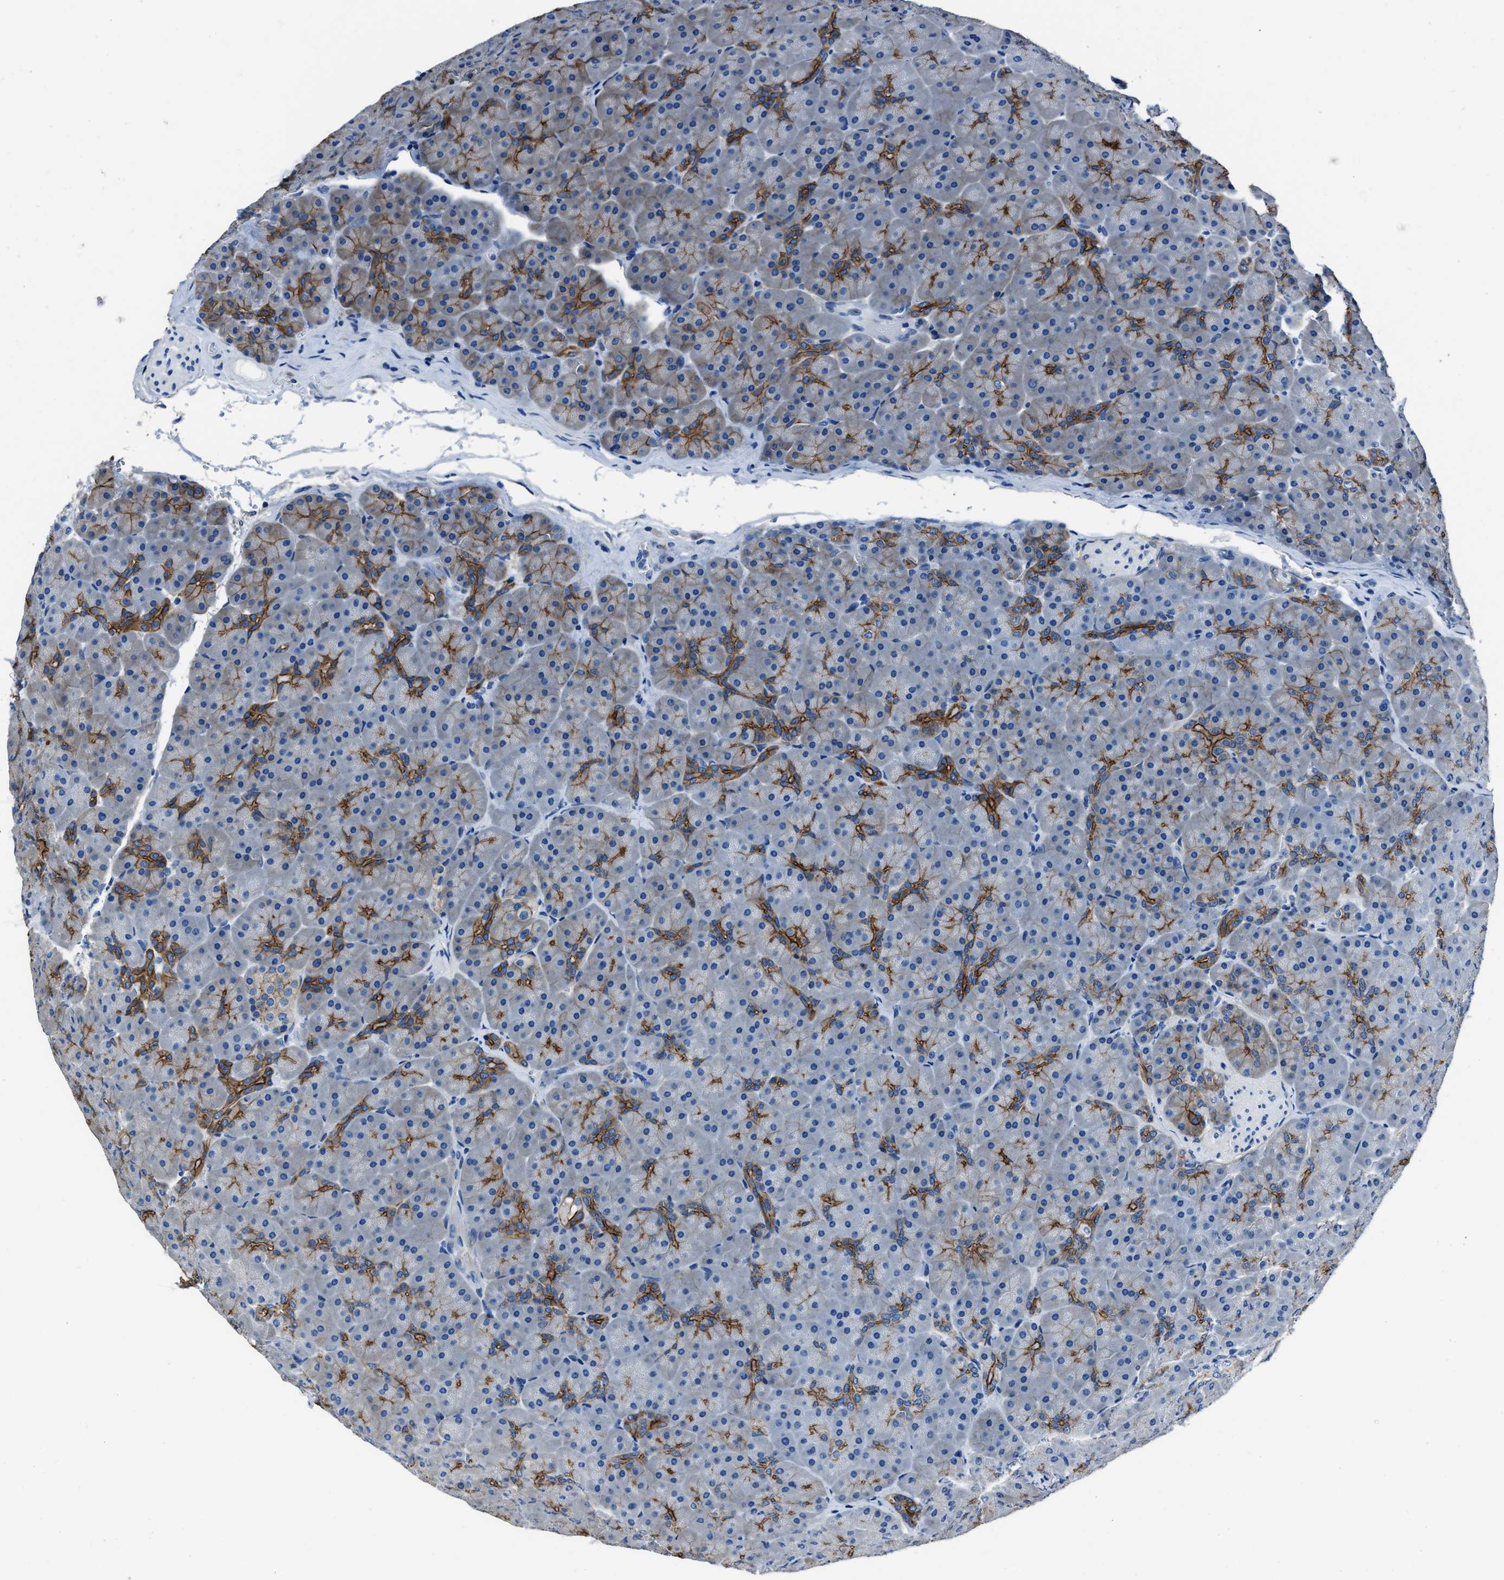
{"staining": {"intensity": "moderate", "quantity": "<25%", "location": "cytoplasmic/membranous"}, "tissue": "pancreas", "cell_type": "Exocrine glandular cells", "image_type": "normal", "snomed": [{"axis": "morphology", "description": "Normal tissue, NOS"}, {"axis": "topography", "description": "Pancreas"}], "caption": "This histopathology image displays unremarkable pancreas stained with IHC to label a protein in brown. The cytoplasmic/membranous of exocrine glandular cells show moderate positivity for the protein. Nuclei are counter-stained blue.", "gene": "LMO7", "patient": {"sex": "male", "age": 66}}